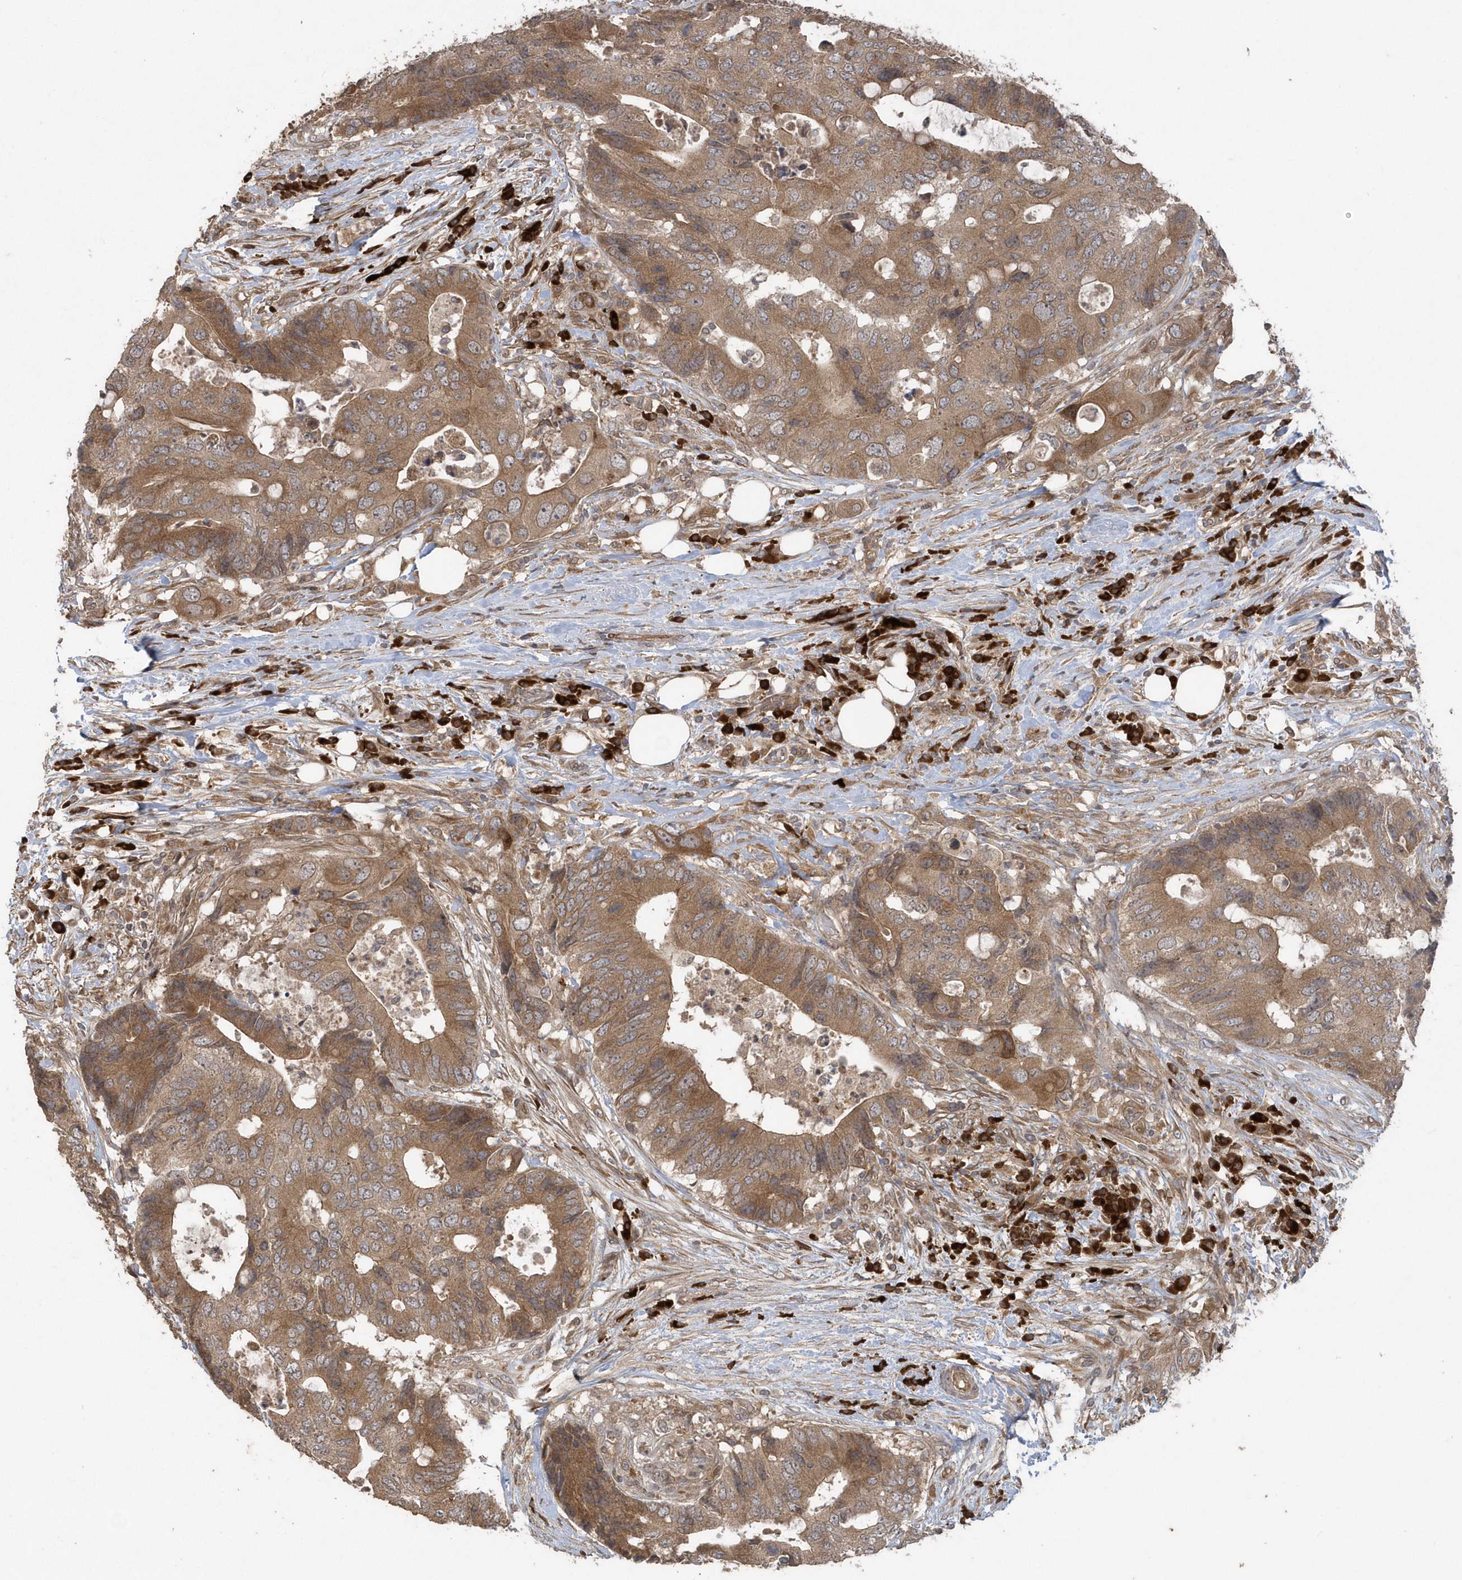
{"staining": {"intensity": "moderate", "quantity": ">75%", "location": "cytoplasmic/membranous"}, "tissue": "colorectal cancer", "cell_type": "Tumor cells", "image_type": "cancer", "snomed": [{"axis": "morphology", "description": "Adenocarcinoma, NOS"}, {"axis": "topography", "description": "Colon"}], "caption": "Colorectal cancer (adenocarcinoma) stained with a protein marker demonstrates moderate staining in tumor cells.", "gene": "HERPUD1", "patient": {"sex": "male", "age": 71}}